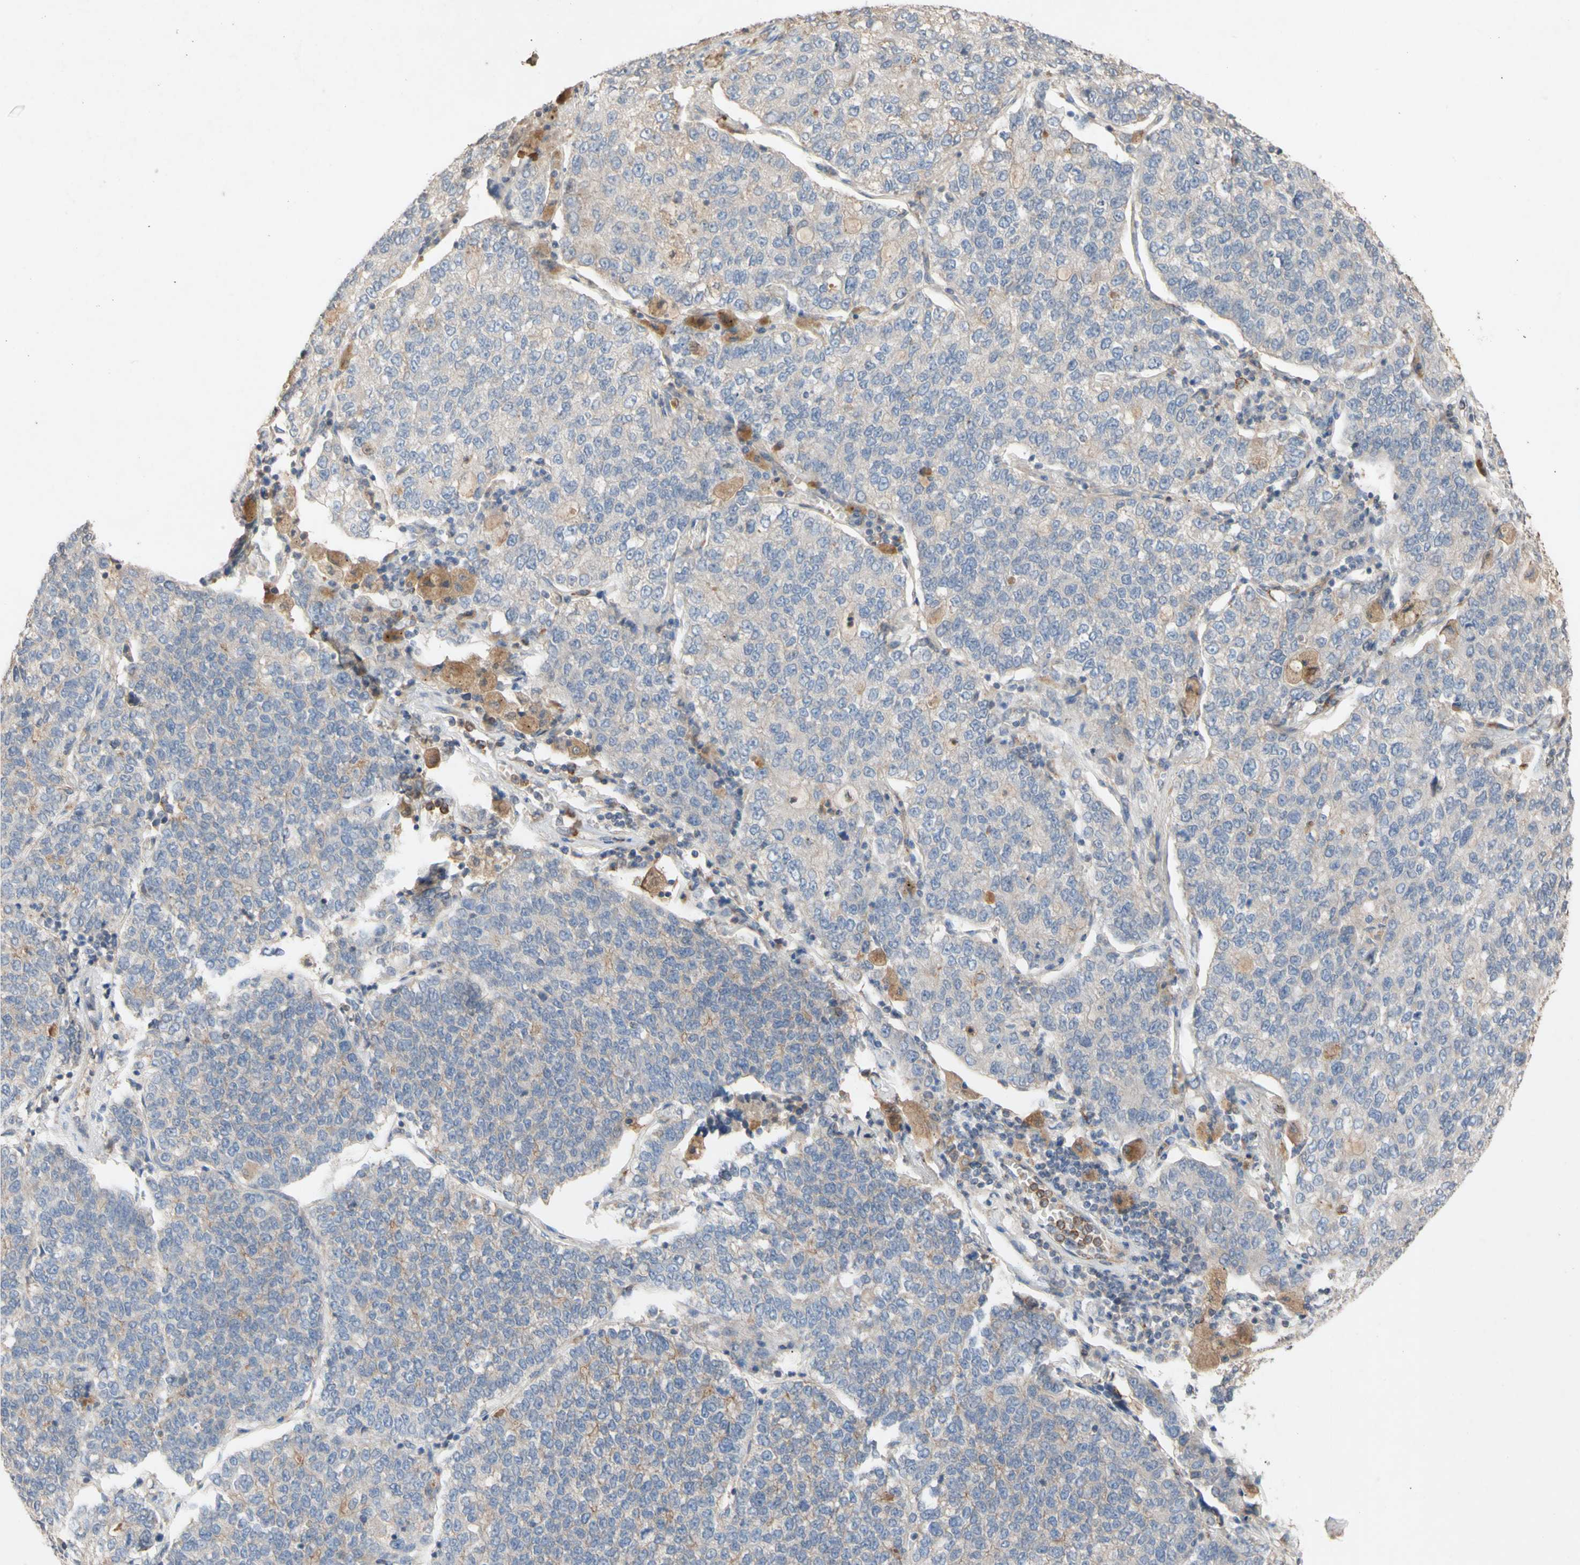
{"staining": {"intensity": "weak", "quantity": "25%-75%", "location": "cytoplasmic/membranous"}, "tissue": "lung cancer", "cell_type": "Tumor cells", "image_type": "cancer", "snomed": [{"axis": "morphology", "description": "Adenocarcinoma, NOS"}, {"axis": "topography", "description": "Lung"}], "caption": "A histopathology image of human lung cancer (adenocarcinoma) stained for a protein reveals weak cytoplasmic/membranous brown staining in tumor cells.", "gene": "NECTIN3", "patient": {"sex": "male", "age": 49}}